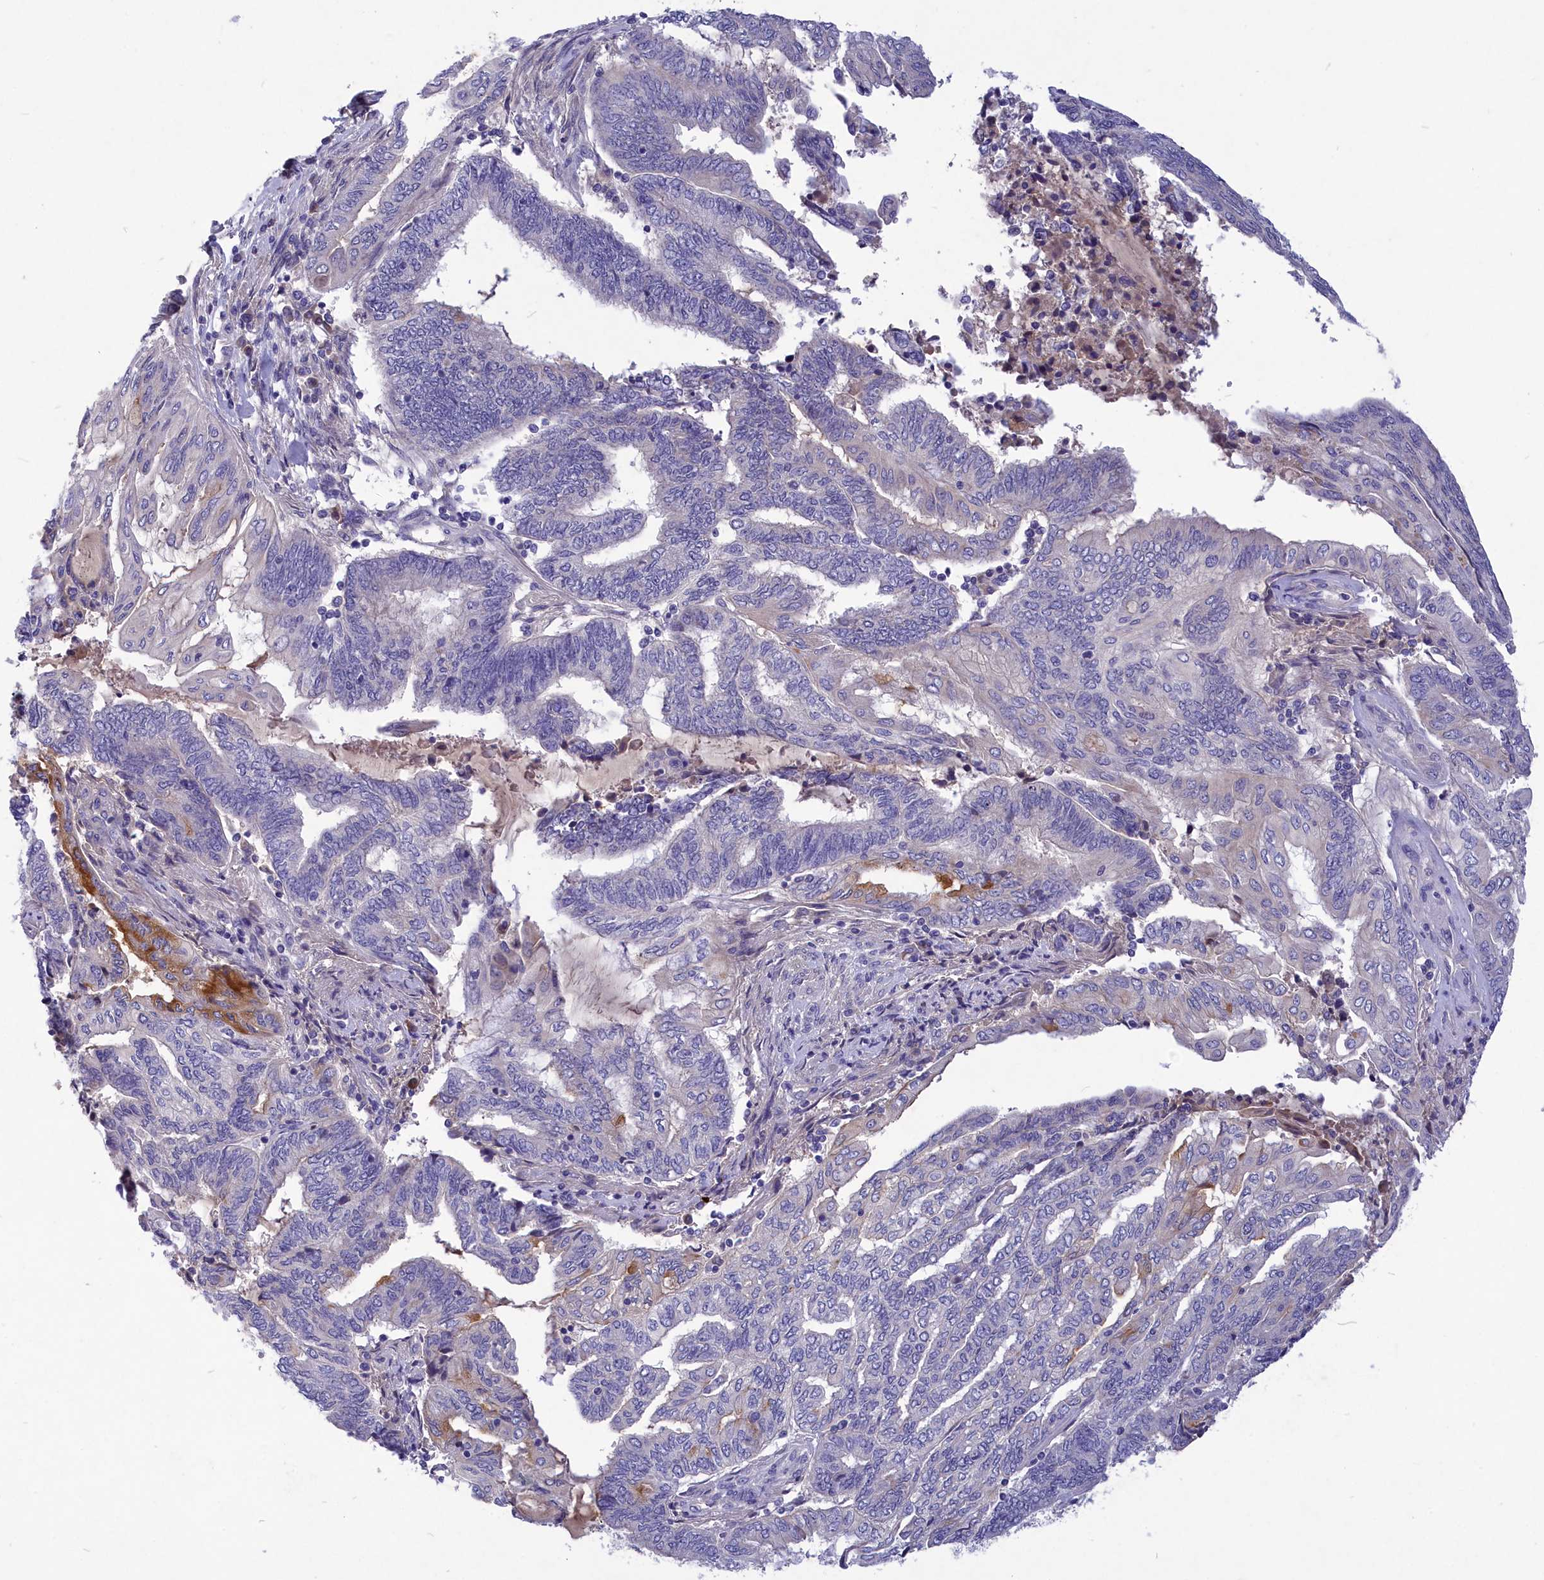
{"staining": {"intensity": "moderate", "quantity": "<25%", "location": "cytoplasmic/membranous"}, "tissue": "endometrial cancer", "cell_type": "Tumor cells", "image_type": "cancer", "snomed": [{"axis": "morphology", "description": "Adenocarcinoma, NOS"}, {"axis": "topography", "description": "Uterus"}, {"axis": "topography", "description": "Endometrium"}], "caption": "Adenocarcinoma (endometrial) stained with immunohistochemistry (IHC) demonstrates moderate cytoplasmic/membranous expression in approximately <25% of tumor cells. (Brightfield microscopy of DAB IHC at high magnification).", "gene": "DEFB119", "patient": {"sex": "female", "age": 70}}